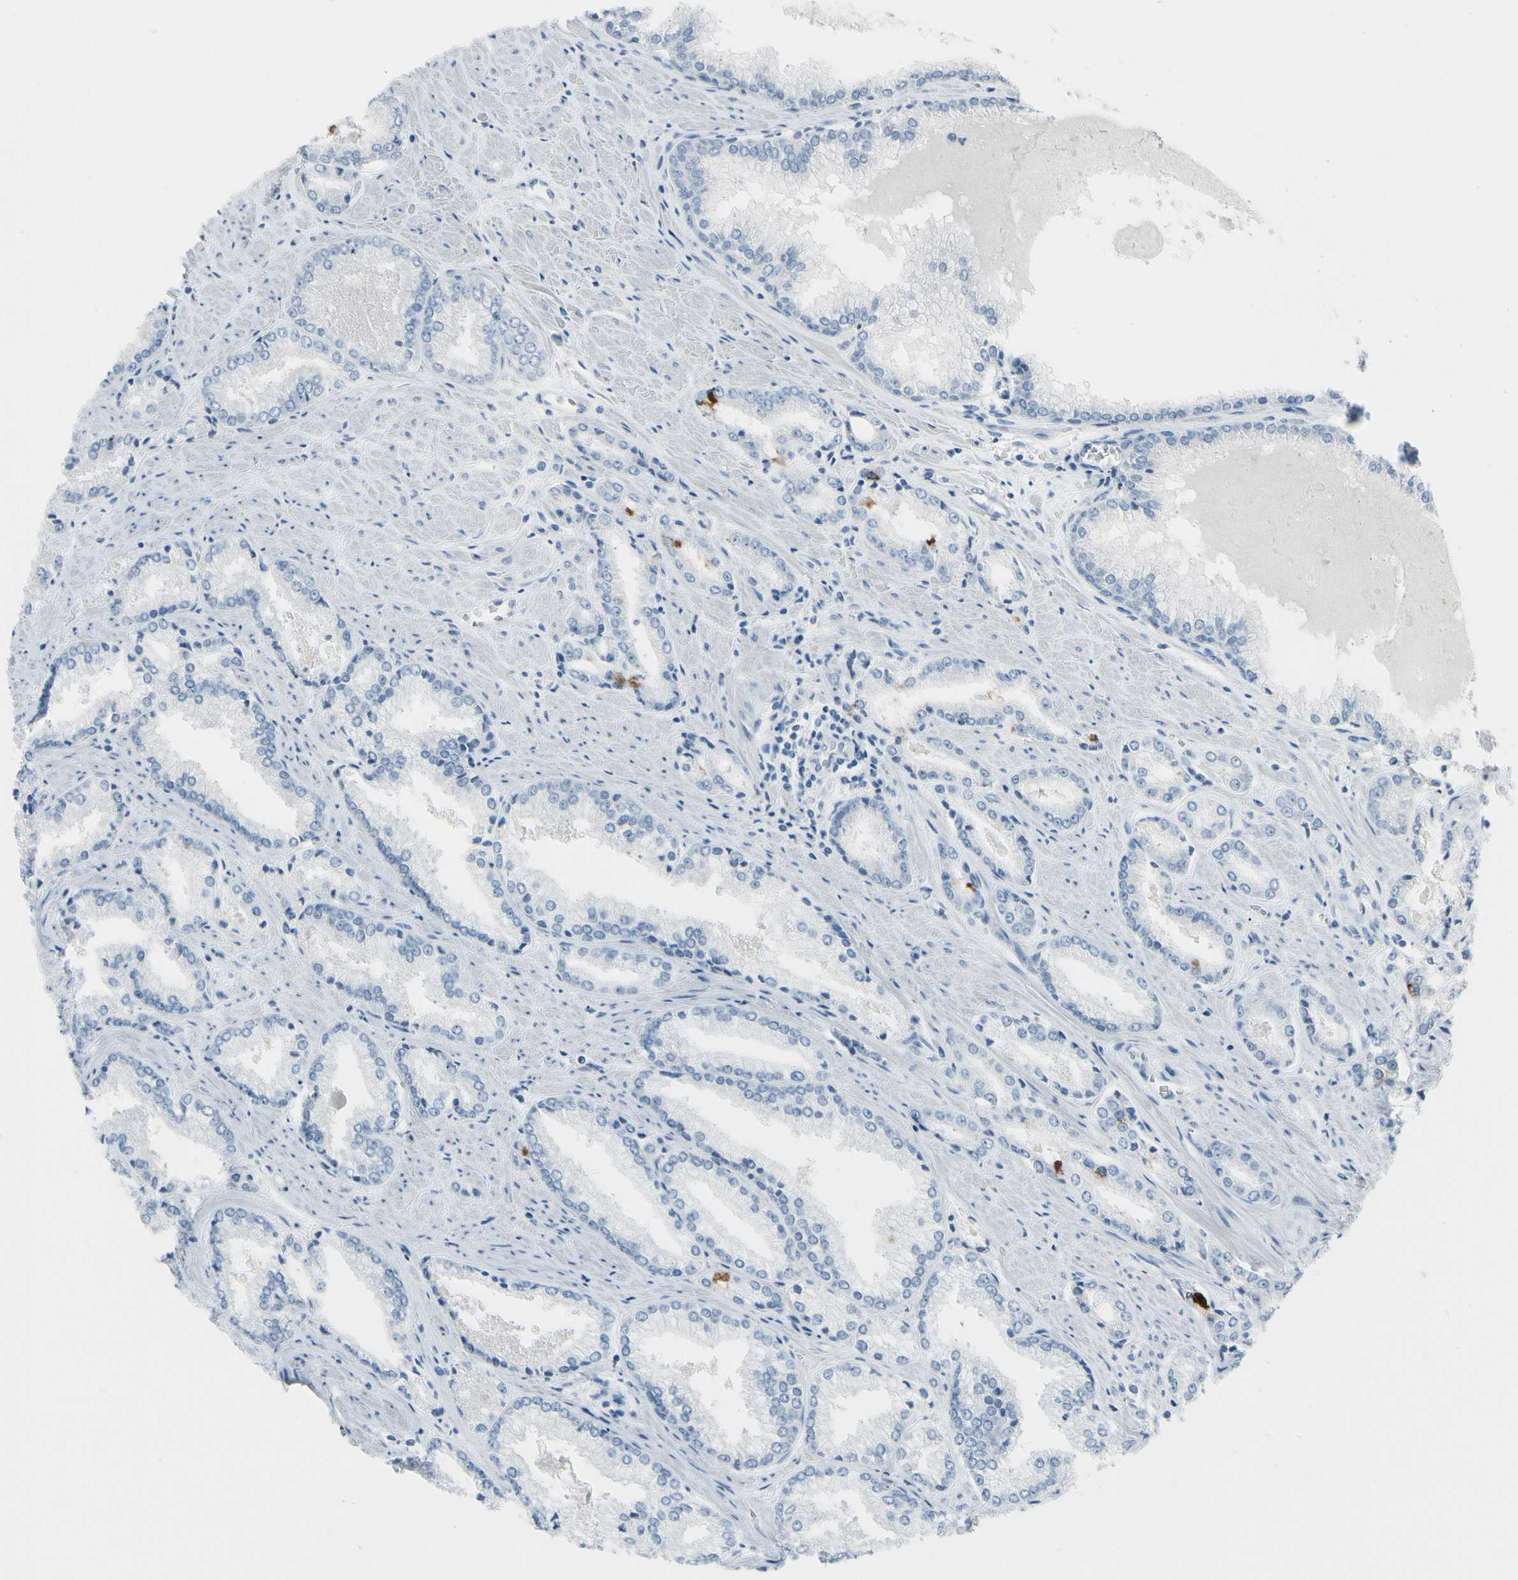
{"staining": {"intensity": "negative", "quantity": "none", "location": "none"}, "tissue": "prostate cancer", "cell_type": "Tumor cells", "image_type": "cancer", "snomed": [{"axis": "morphology", "description": "Adenocarcinoma, Low grade"}, {"axis": "topography", "description": "Prostate"}], "caption": "Human prostate adenocarcinoma (low-grade) stained for a protein using immunohistochemistry (IHC) demonstrates no expression in tumor cells.", "gene": "MUC5B", "patient": {"sex": "male", "age": 64}}